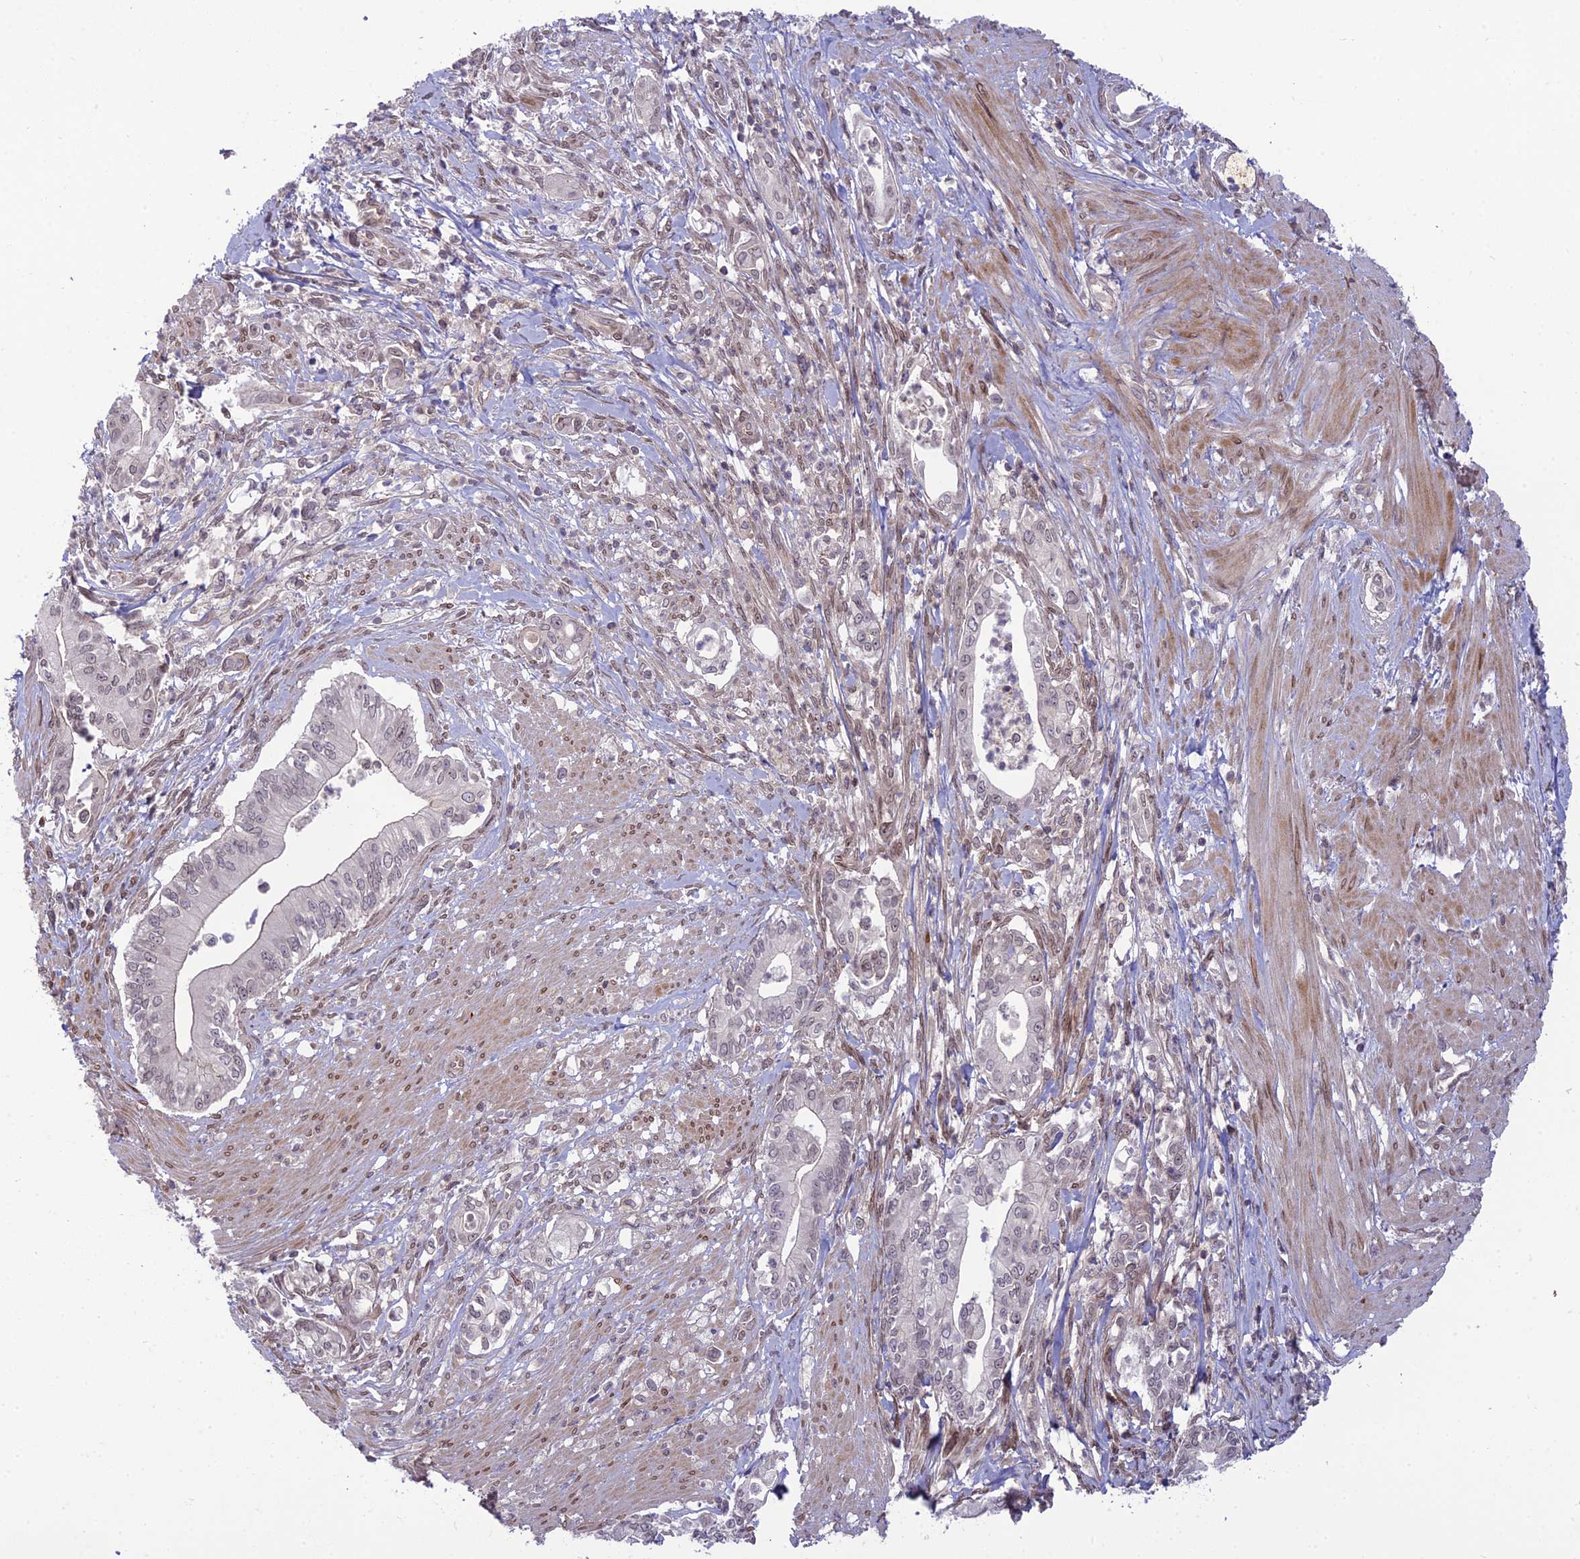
{"staining": {"intensity": "negative", "quantity": "none", "location": "none"}, "tissue": "pancreatic cancer", "cell_type": "Tumor cells", "image_type": "cancer", "snomed": [{"axis": "morphology", "description": "Adenocarcinoma, NOS"}, {"axis": "topography", "description": "Pancreas"}], "caption": "IHC micrograph of adenocarcinoma (pancreatic) stained for a protein (brown), which shows no expression in tumor cells.", "gene": "DTX2", "patient": {"sex": "male", "age": 78}}